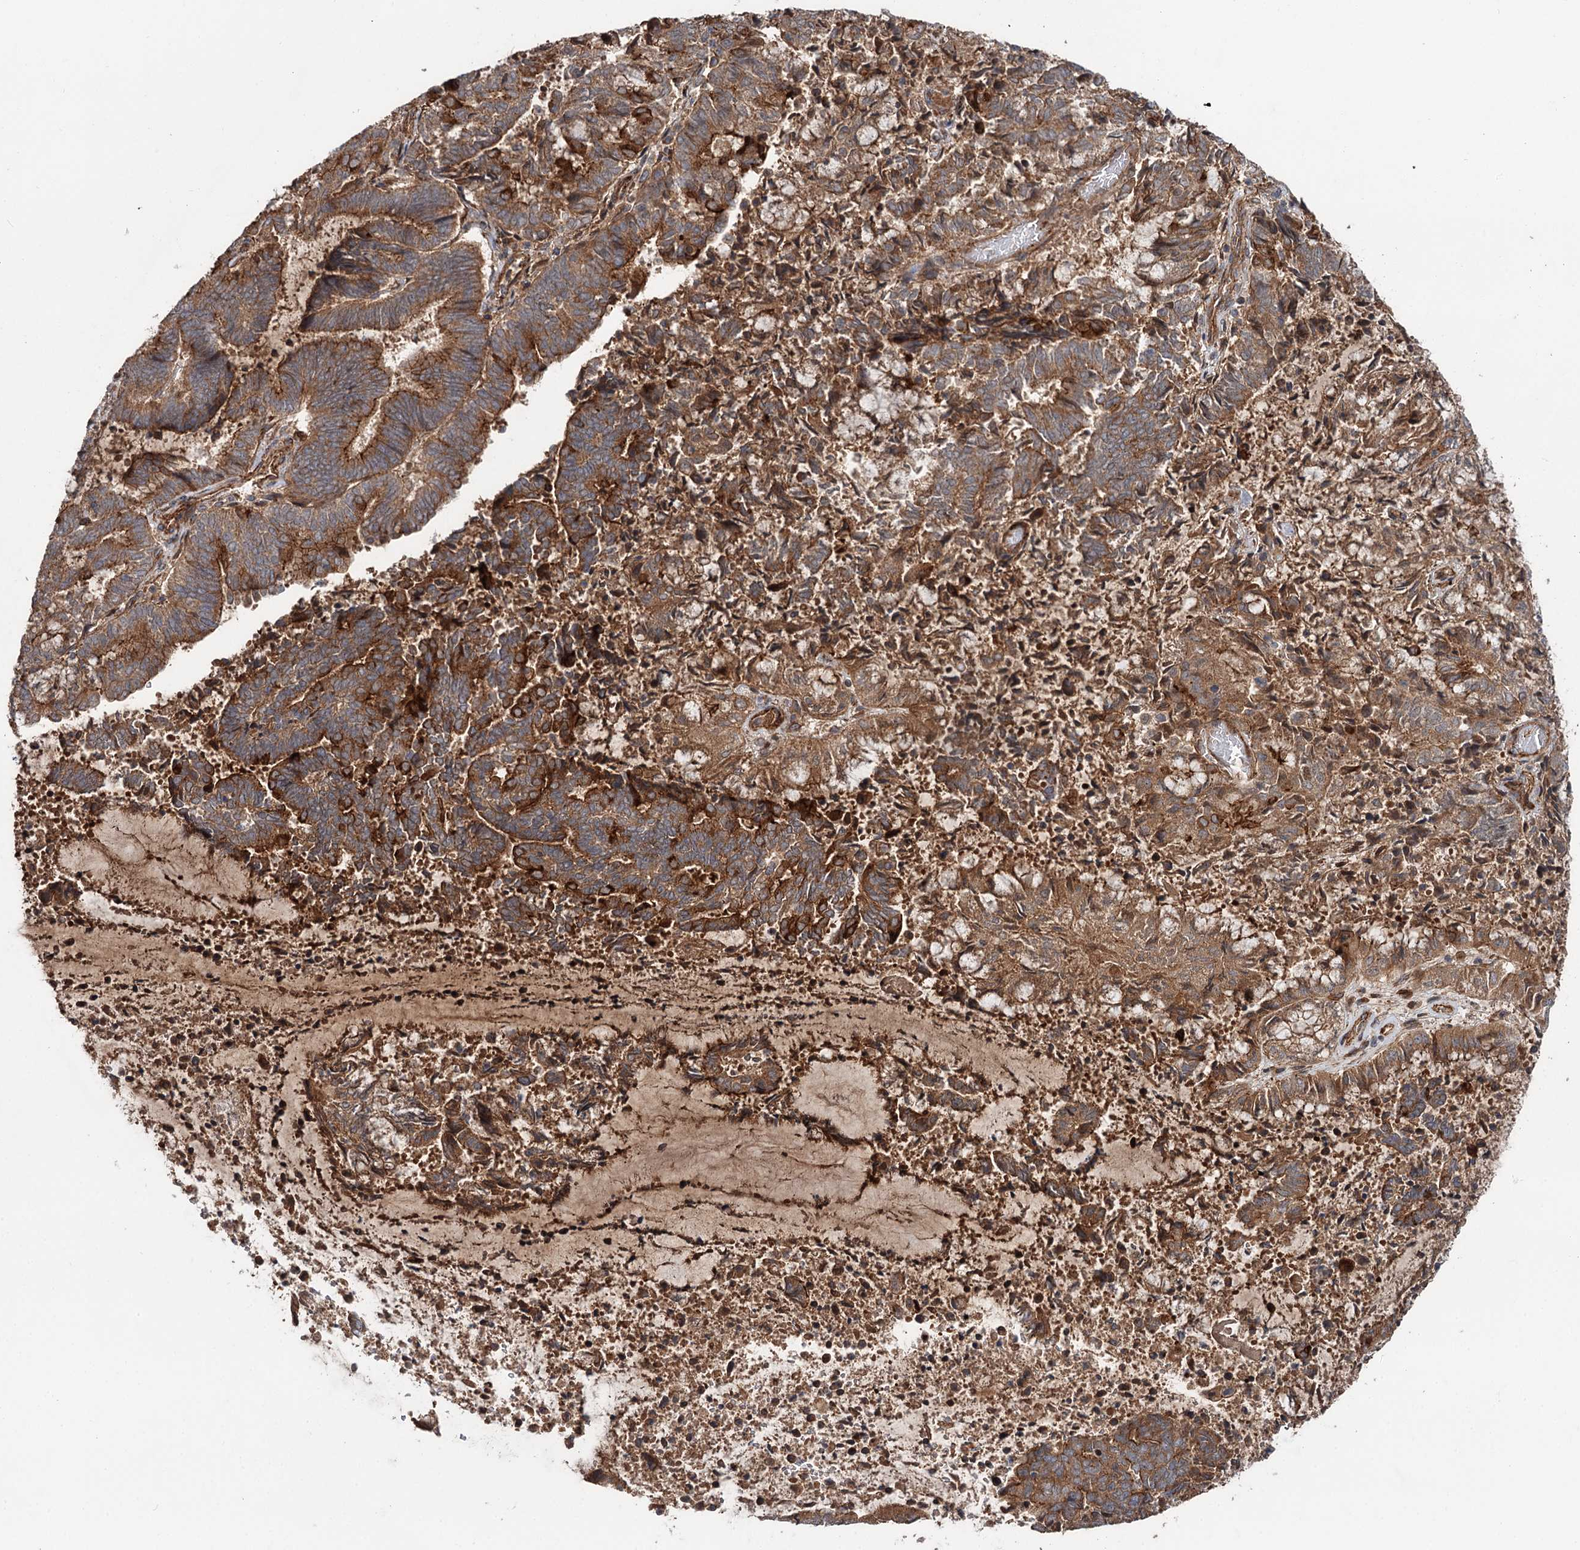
{"staining": {"intensity": "moderate", "quantity": ">75%", "location": "cytoplasmic/membranous"}, "tissue": "endometrial cancer", "cell_type": "Tumor cells", "image_type": "cancer", "snomed": [{"axis": "morphology", "description": "Adenocarcinoma, NOS"}, {"axis": "topography", "description": "Endometrium"}], "caption": "Protein staining of endometrial cancer (adenocarcinoma) tissue reveals moderate cytoplasmic/membranous expression in approximately >75% of tumor cells. (brown staining indicates protein expression, while blue staining denotes nuclei).", "gene": "ADGRG4", "patient": {"sex": "female", "age": 80}}